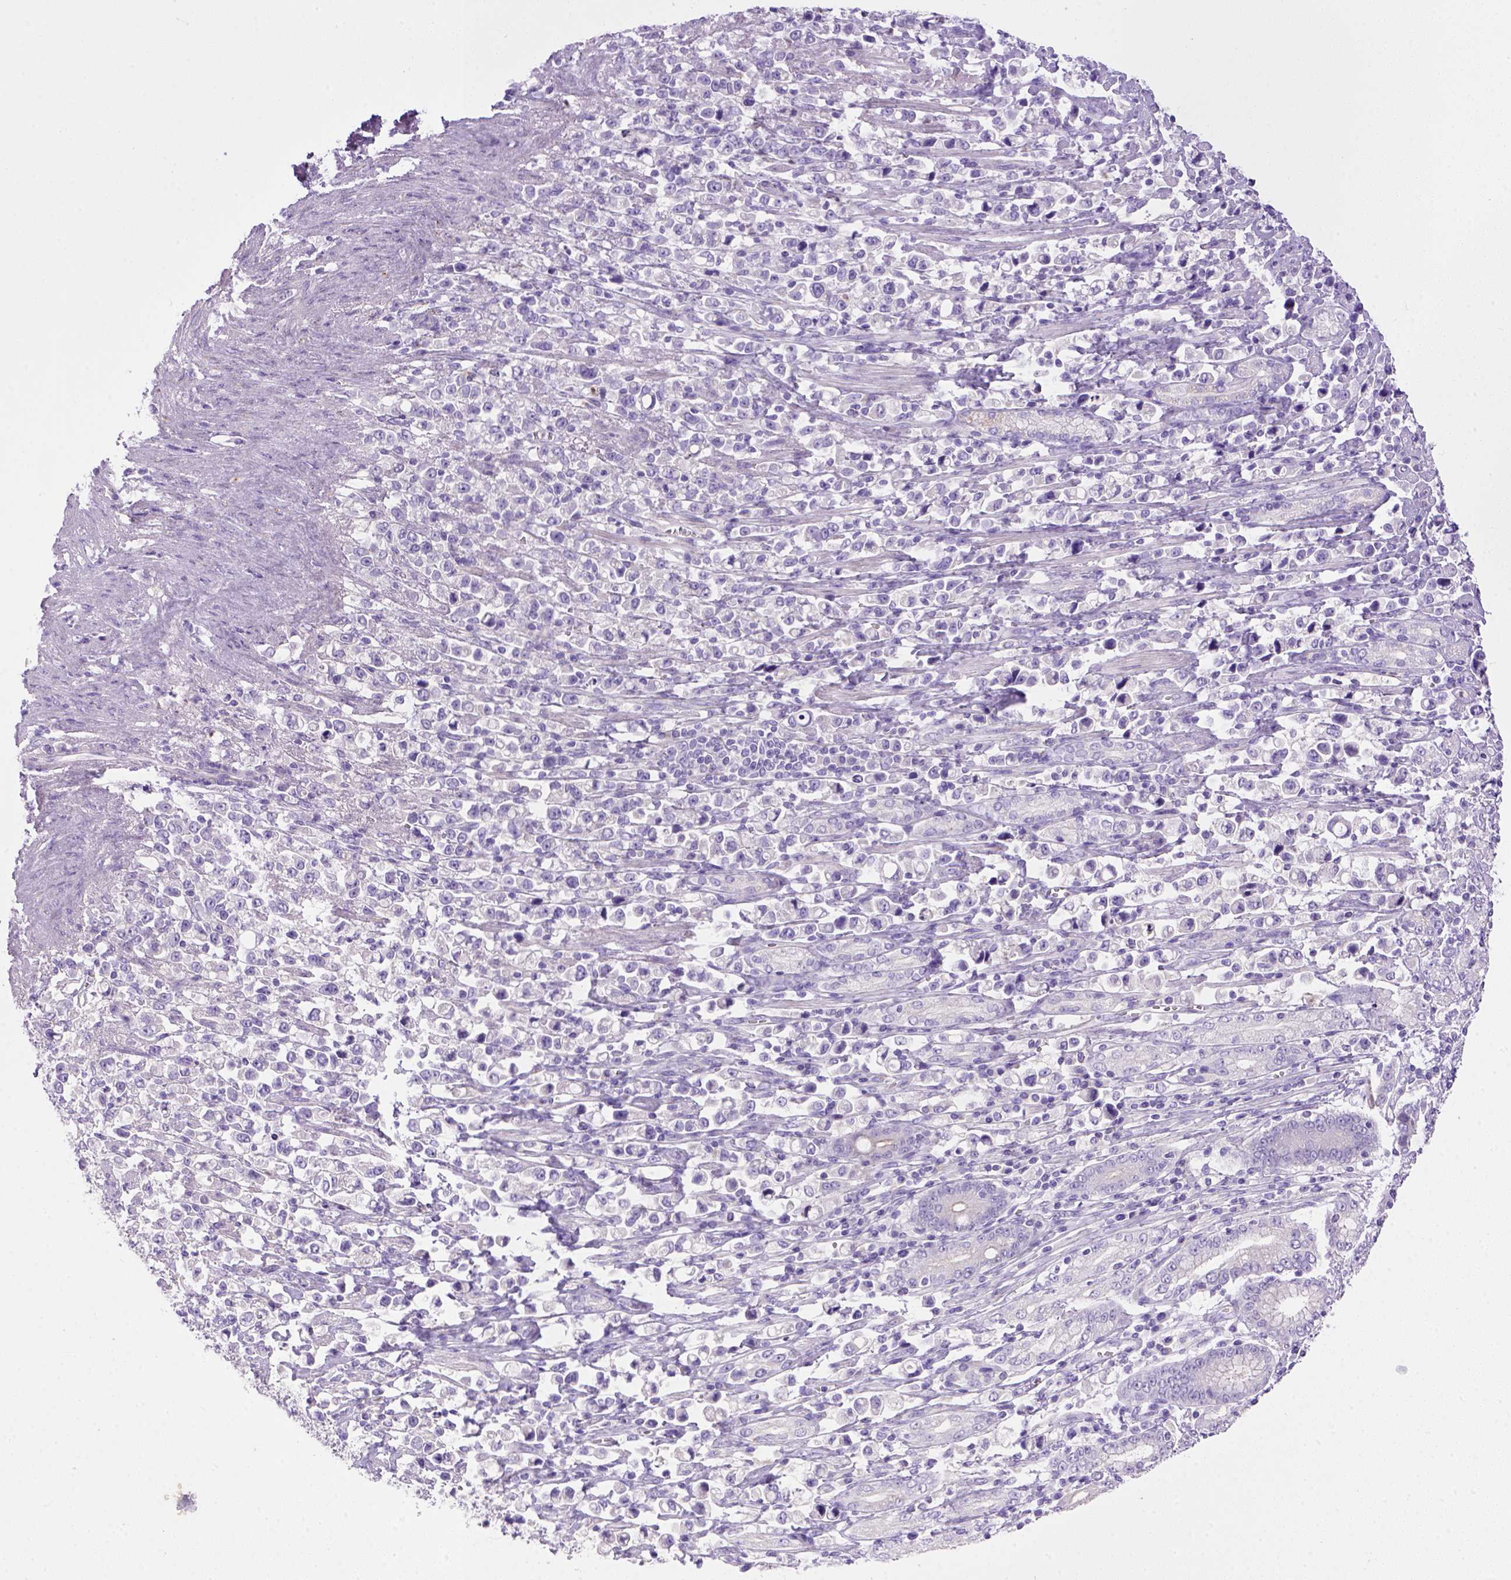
{"staining": {"intensity": "negative", "quantity": "none", "location": "none"}, "tissue": "stomach cancer", "cell_type": "Tumor cells", "image_type": "cancer", "snomed": [{"axis": "morphology", "description": "Adenocarcinoma, NOS"}, {"axis": "topography", "description": "Stomach"}], "caption": "Micrograph shows no protein positivity in tumor cells of stomach cancer (adenocarcinoma) tissue.", "gene": "BAAT", "patient": {"sex": "male", "age": 63}}